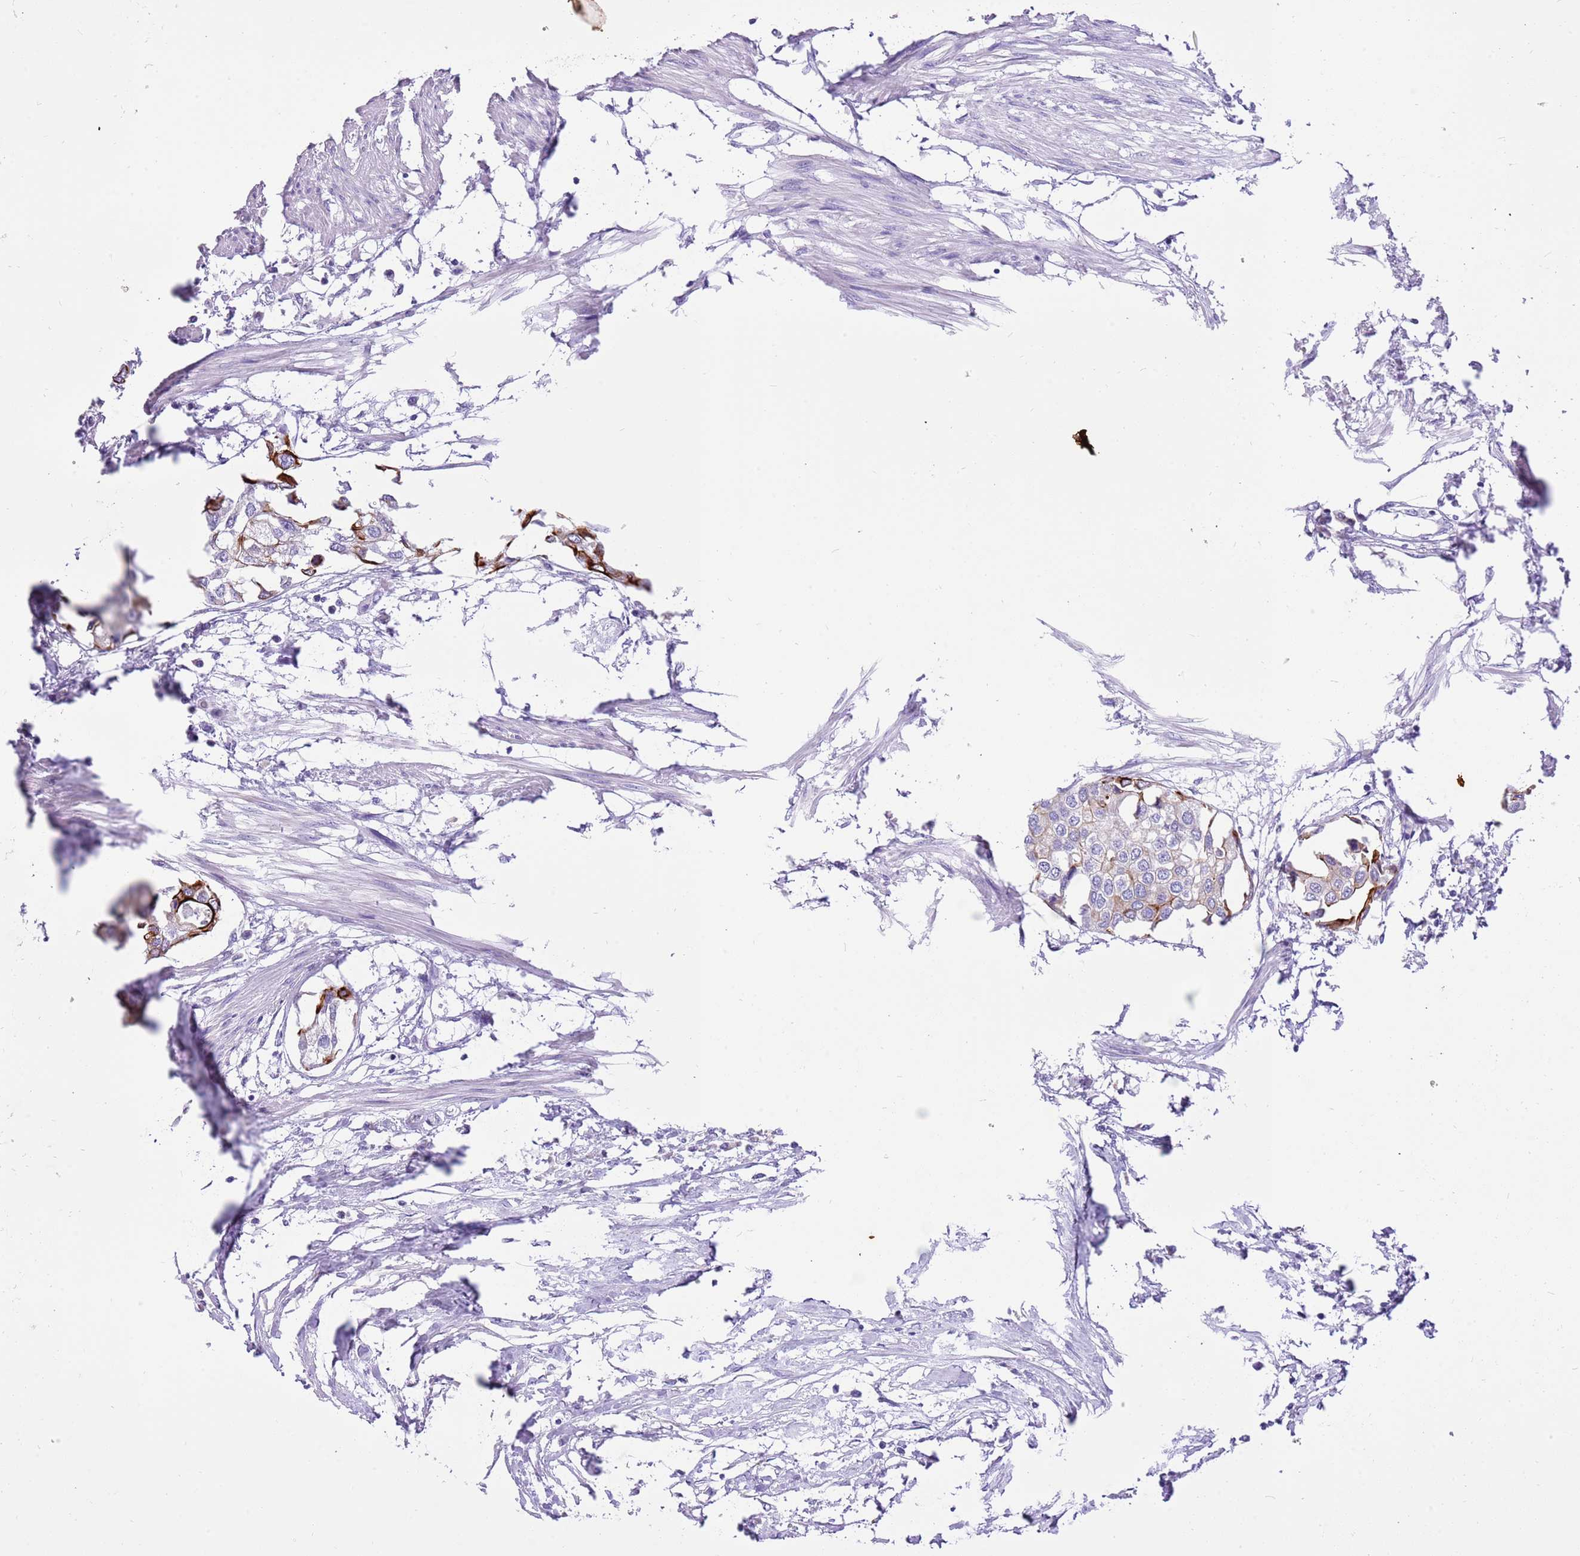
{"staining": {"intensity": "moderate", "quantity": ">75%", "location": "cytoplasmic/membranous"}, "tissue": "urothelial cancer", "cell_type": "Tumor cells", "image_type": "cancer", "snomed": [{"axis": "morphology", "description": "Urothelial carcinoma, High grade"}, {"axis": "topography", "description": "Urinary bladder"}], "caption": "The micrograph shows staining of urothelial carcinoma (high-grade), revealing moderate cytoplasmic/membranous protein staining (brown color) within tumor cells. (Brightfield microscopy of DAB IHC at high magnification).", "gene": "R3HDM4", "patient": {"sex": "male", "age": 64}}